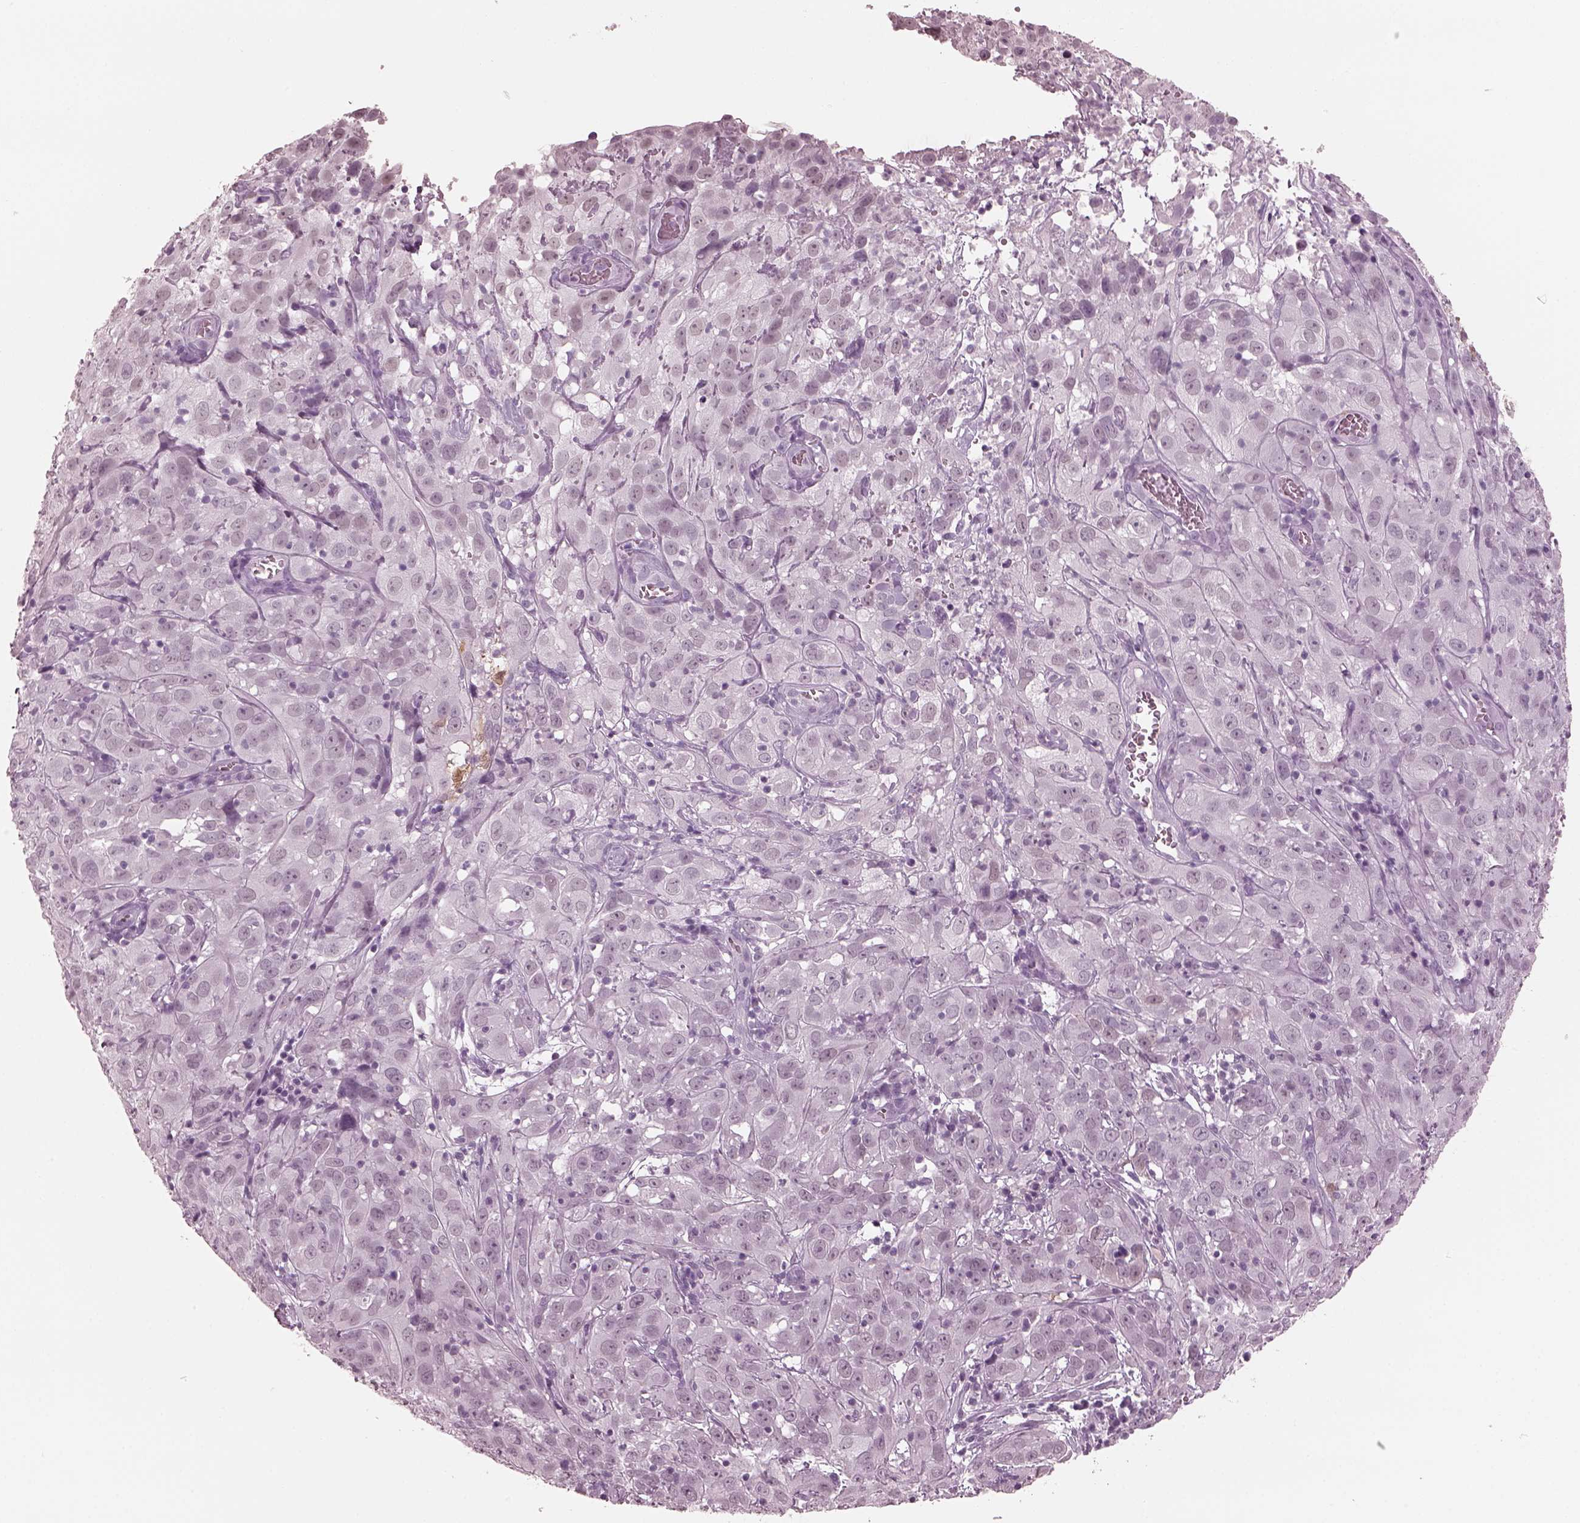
{"staining": {"intensity": "negative", "quantity": "none", "location": "none"}, "tissue": "cervical cancer", "cell_type": "Tumor cells", "image_type": "cancer", "snomed": [{"axis": "morphology", "description": "Squamous cell carcinoma, NOS"}, {"axis": "topography", "description": "Cervix"}], "caption": "High magnification brightfield microscopy of squamous cell carcinoma (cervical) stained with DAB (brown) and counterstained with hematoxylin (blue): tumor cells show no significant staining.", "gene": "C2orf81", "patient": {"sex": "female", "age": 32}}